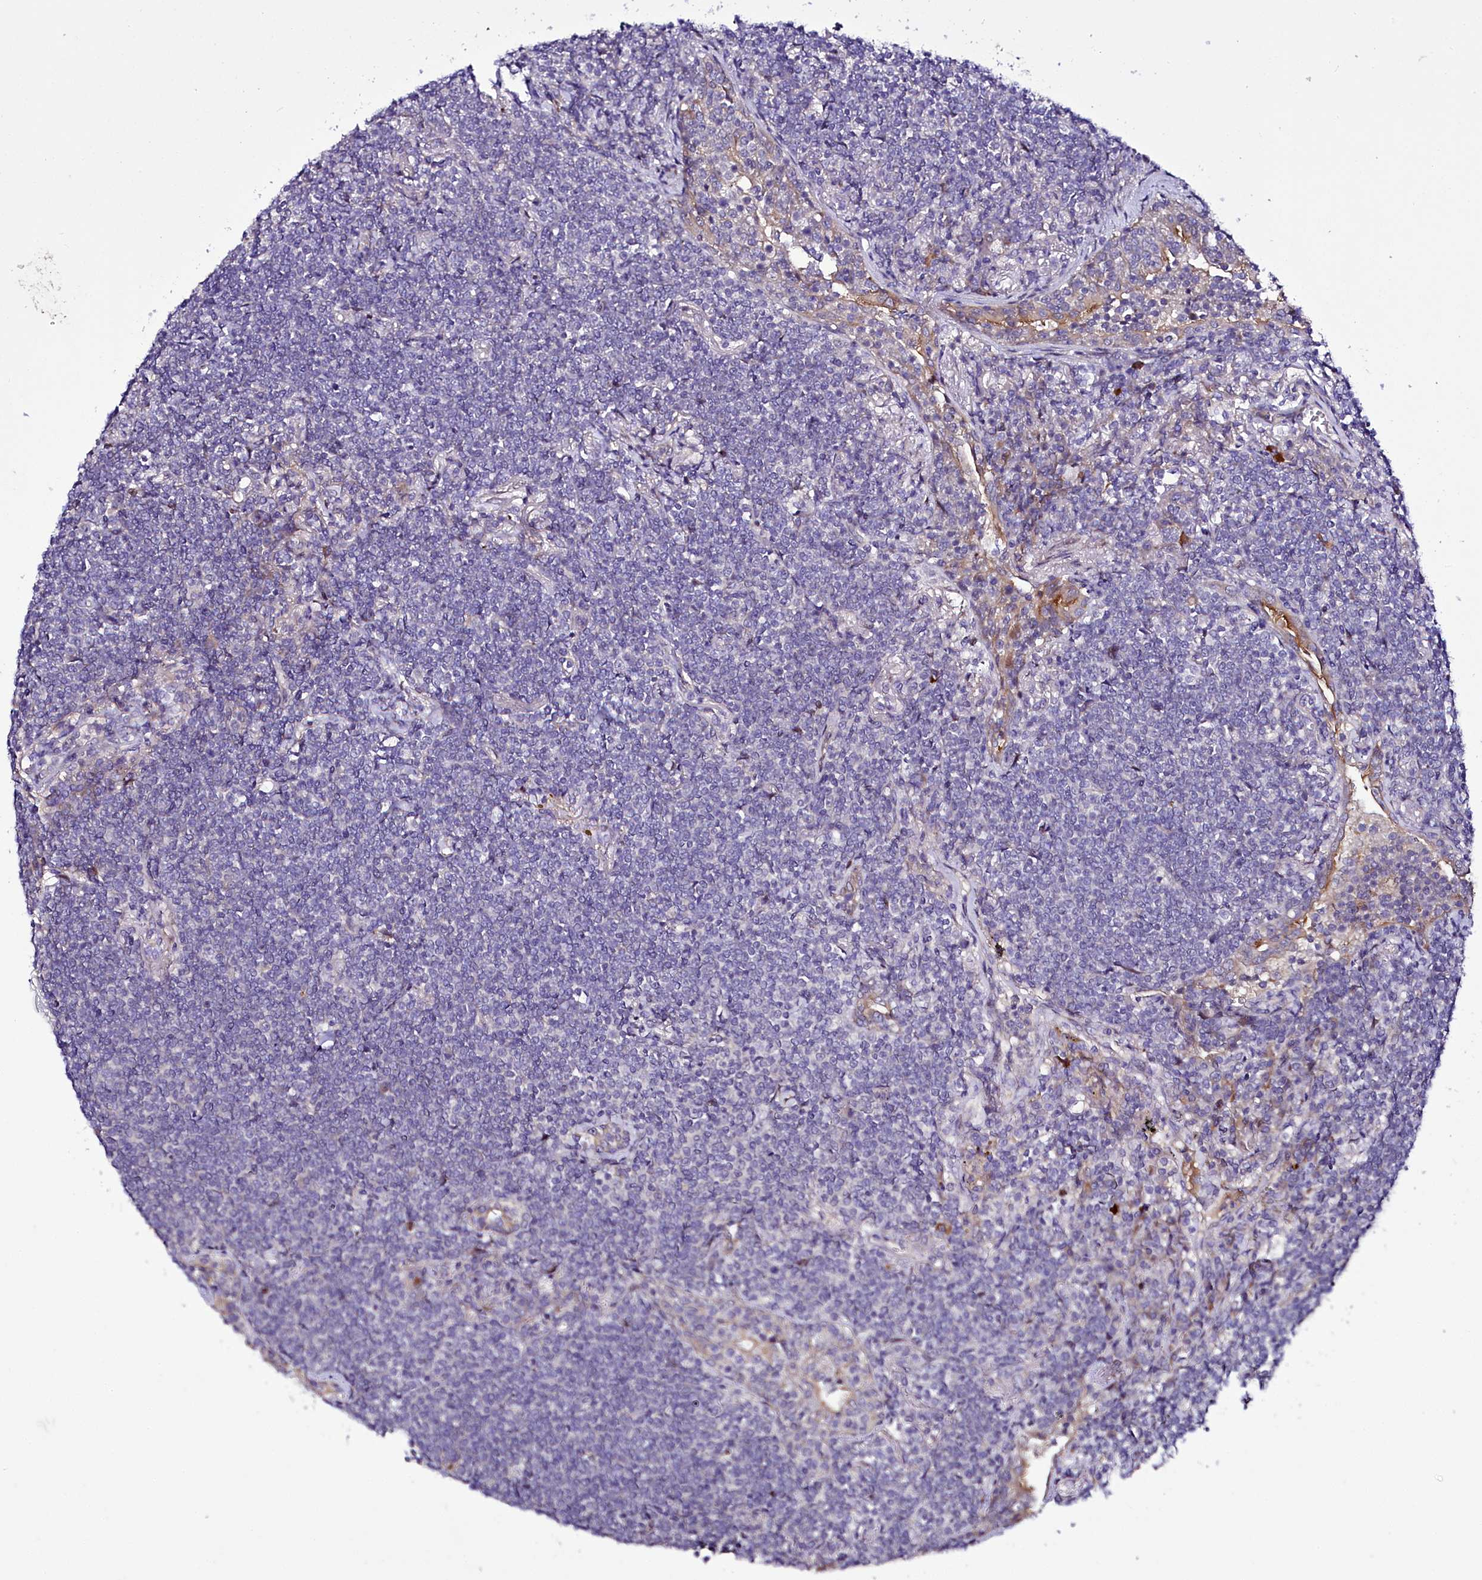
{"staining": {"intensity": "negative", "quantity": "none", "location": "none"}, "tissue": "lymphoma", "cell_type": "Tumor cells", "image_type": "cancer", "snomed": [{"axis": "morphology", "description": "Malignant lymphoma, non-Hodgkin's type, Low grade"}, {"axis": "topography", "description": "Lung"}], "caption": "There is no significant staining in tumor cells of lymphoma.", "gene": "ZC3H12C", "patient": {"sex": "female", "age": 71}}